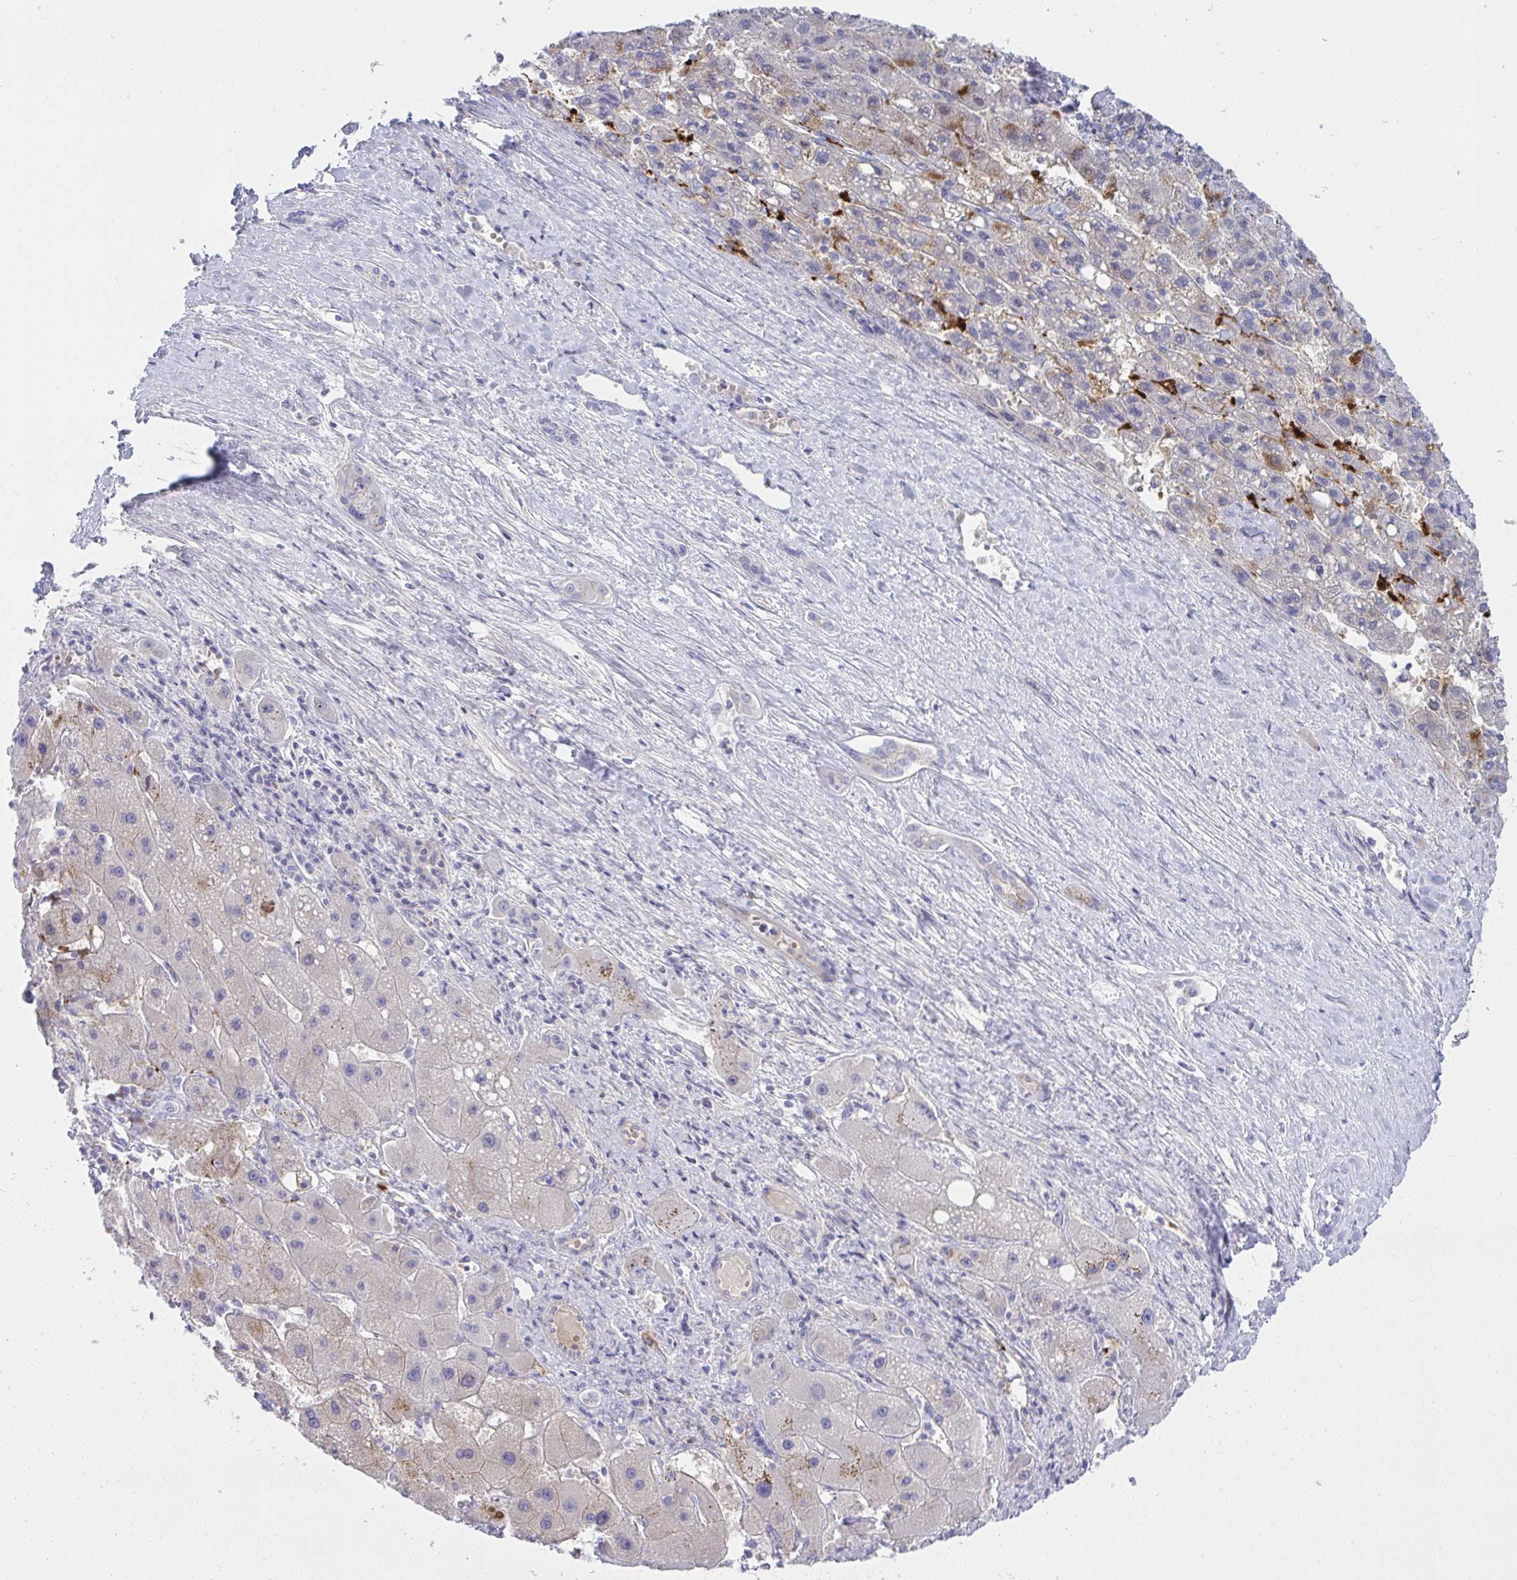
{"staining": {"intensity": "negative", "quantity": "none", "location": "none"}, "tissue": "liver cancer", "cell_type": "Tumor cells", "image_type": "cancer", "snomed": [{"axis": "morphology", "description": "Carcinoma, Hepatocellular, NOS"}, {"axis": "topography", "description": "Liver"}], "caption": "This is a histopathology image of IHC staining of liver cancer (hepatocellular carcinoma), which shows no staining in tumor cells. (DAB (3,3'-diaminobenzidine) immunohistochemistry with hematoxylin counter stain).", "gene": "LRRC36", "patient": {"sex": "female", "age": 82}}